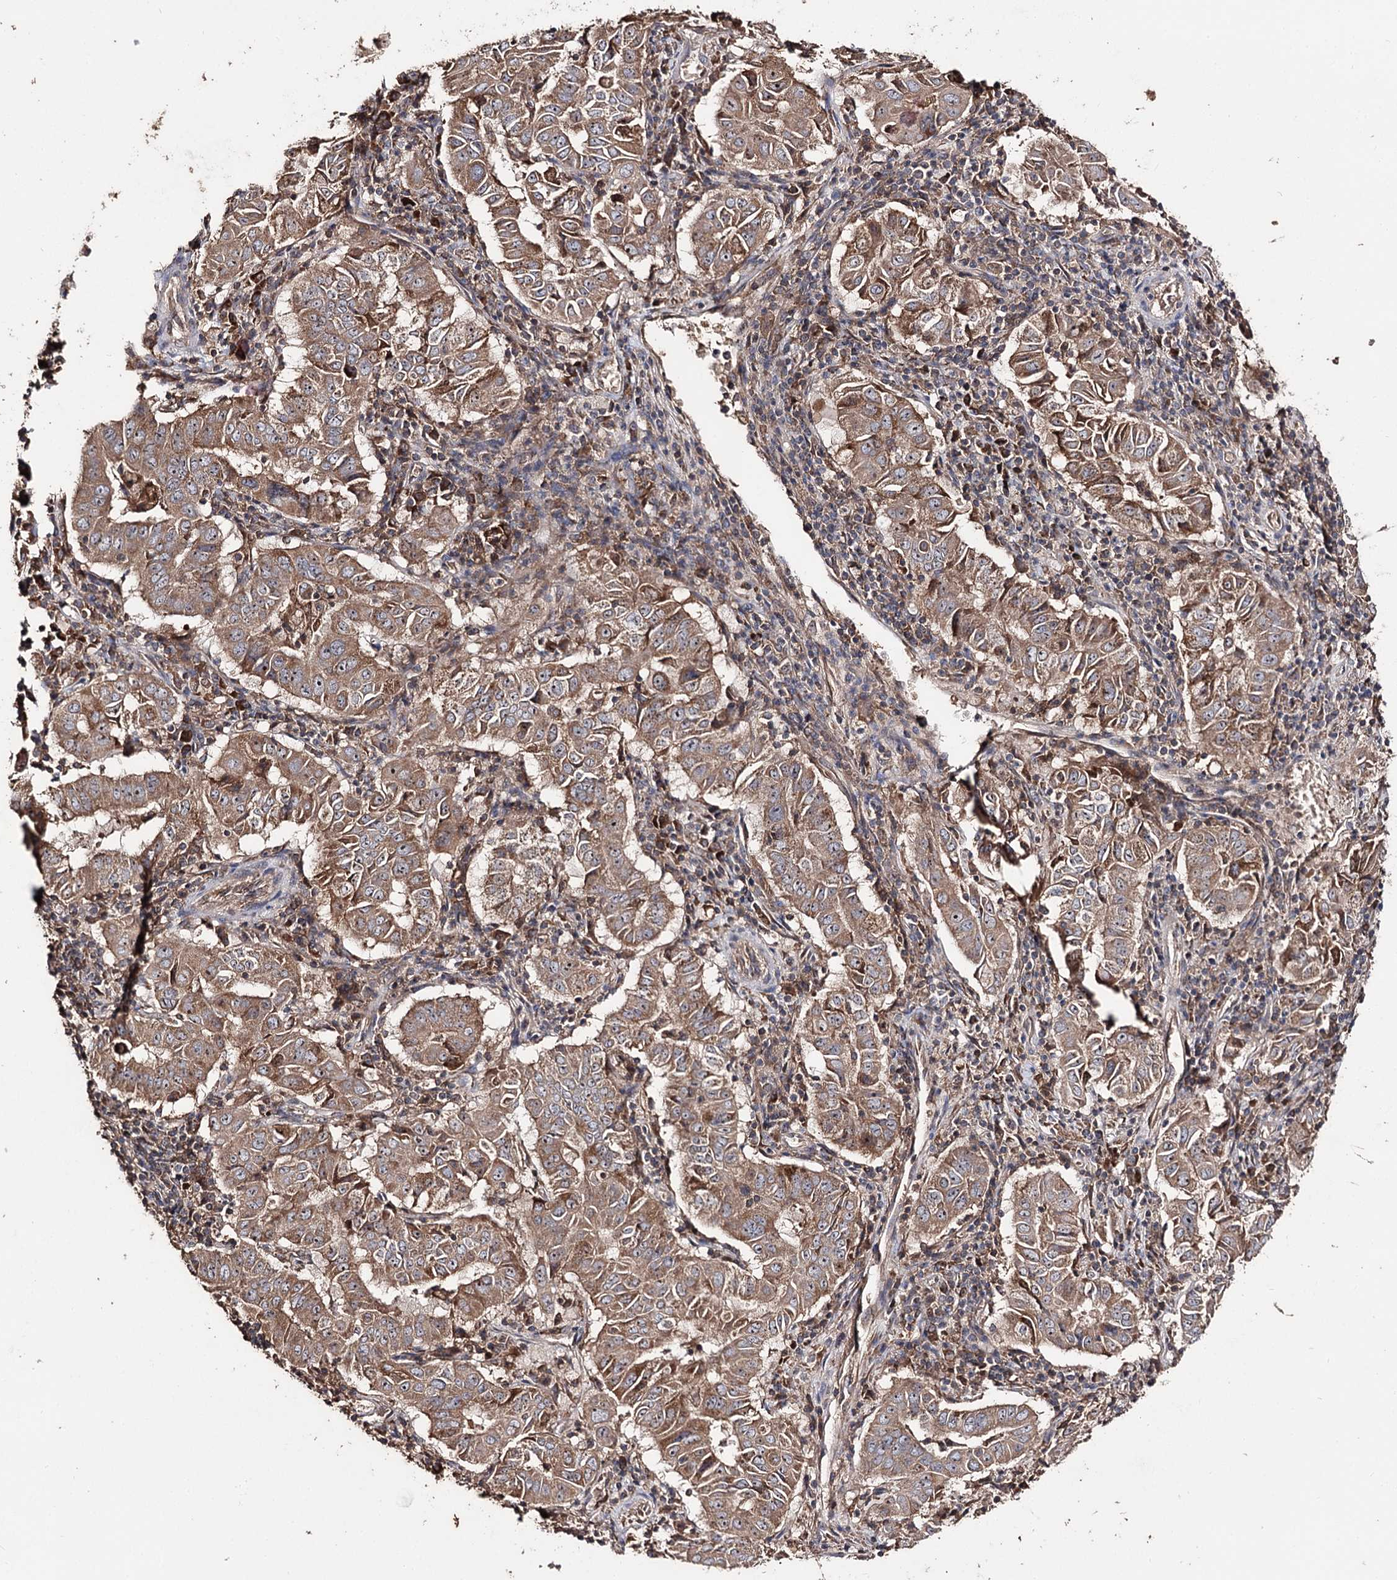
{"staining": {"intensity": "moderate", "quantity": ">75%", "location": "cytoplasmic/membranous,nuclear"}, "tissue": "pancreatic cancer", "cell_type": "Tumor cells", "image_type": "cancer", "snomed": [{"axis": "morphology", "description": "Adenocarcinoma, NOS"}, {"axis": "topography", "description": "Pancreas"}], "caption": "Immunohistochemistry (DAB (3,3'-diaminobenzidine)) staining of pancreatic cancer displays moderate cytoplasmic/membranous and nuclear protein positivity in about >75% of tumor cells.", "gene": "FAM53B", "patient": {"sex": "male", "age": 63}}